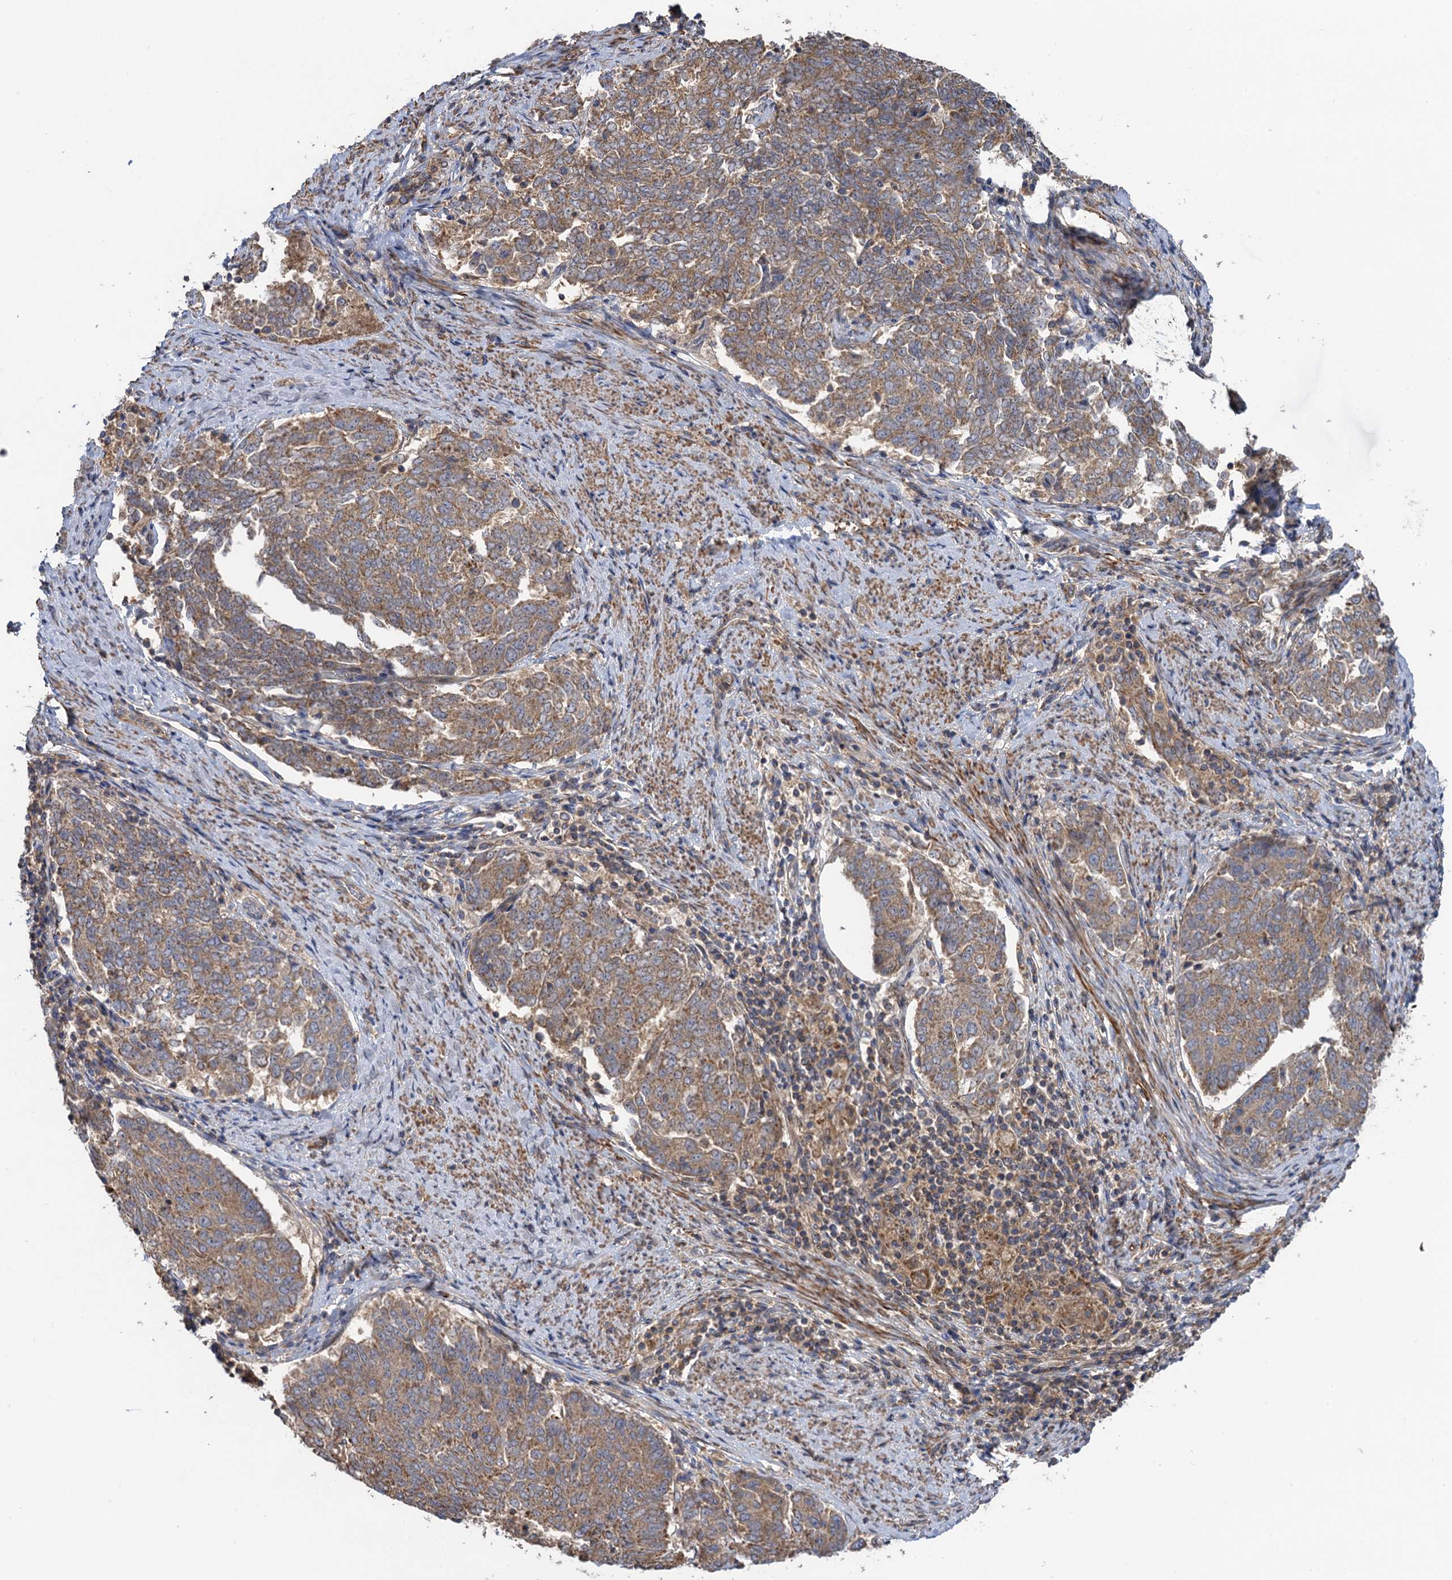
{"staining": {"intensity": "moderate", "quantity": ">75%", "location": "cytoplasmic/membranous"}, "tissue": "endometrial cancer", "cell_type": "Tumor cells", "image_type": "cancer", "snomed": [{"axis": "morphology", "description": "Adenocarcinoma, NOS"}, {"axis": "topography", "description": "Endometrium"}], "caption": "Moderate cytoplasmic/membranous protein positivity is appreciated in approximately >75% of tumor cells in endometrial cancer (adenocarcinoma). (DAB = brown stain, brightfield microscopy at high magnification).", "gene": "WDR88", "patient": {"sex": "female", "age": 80}}